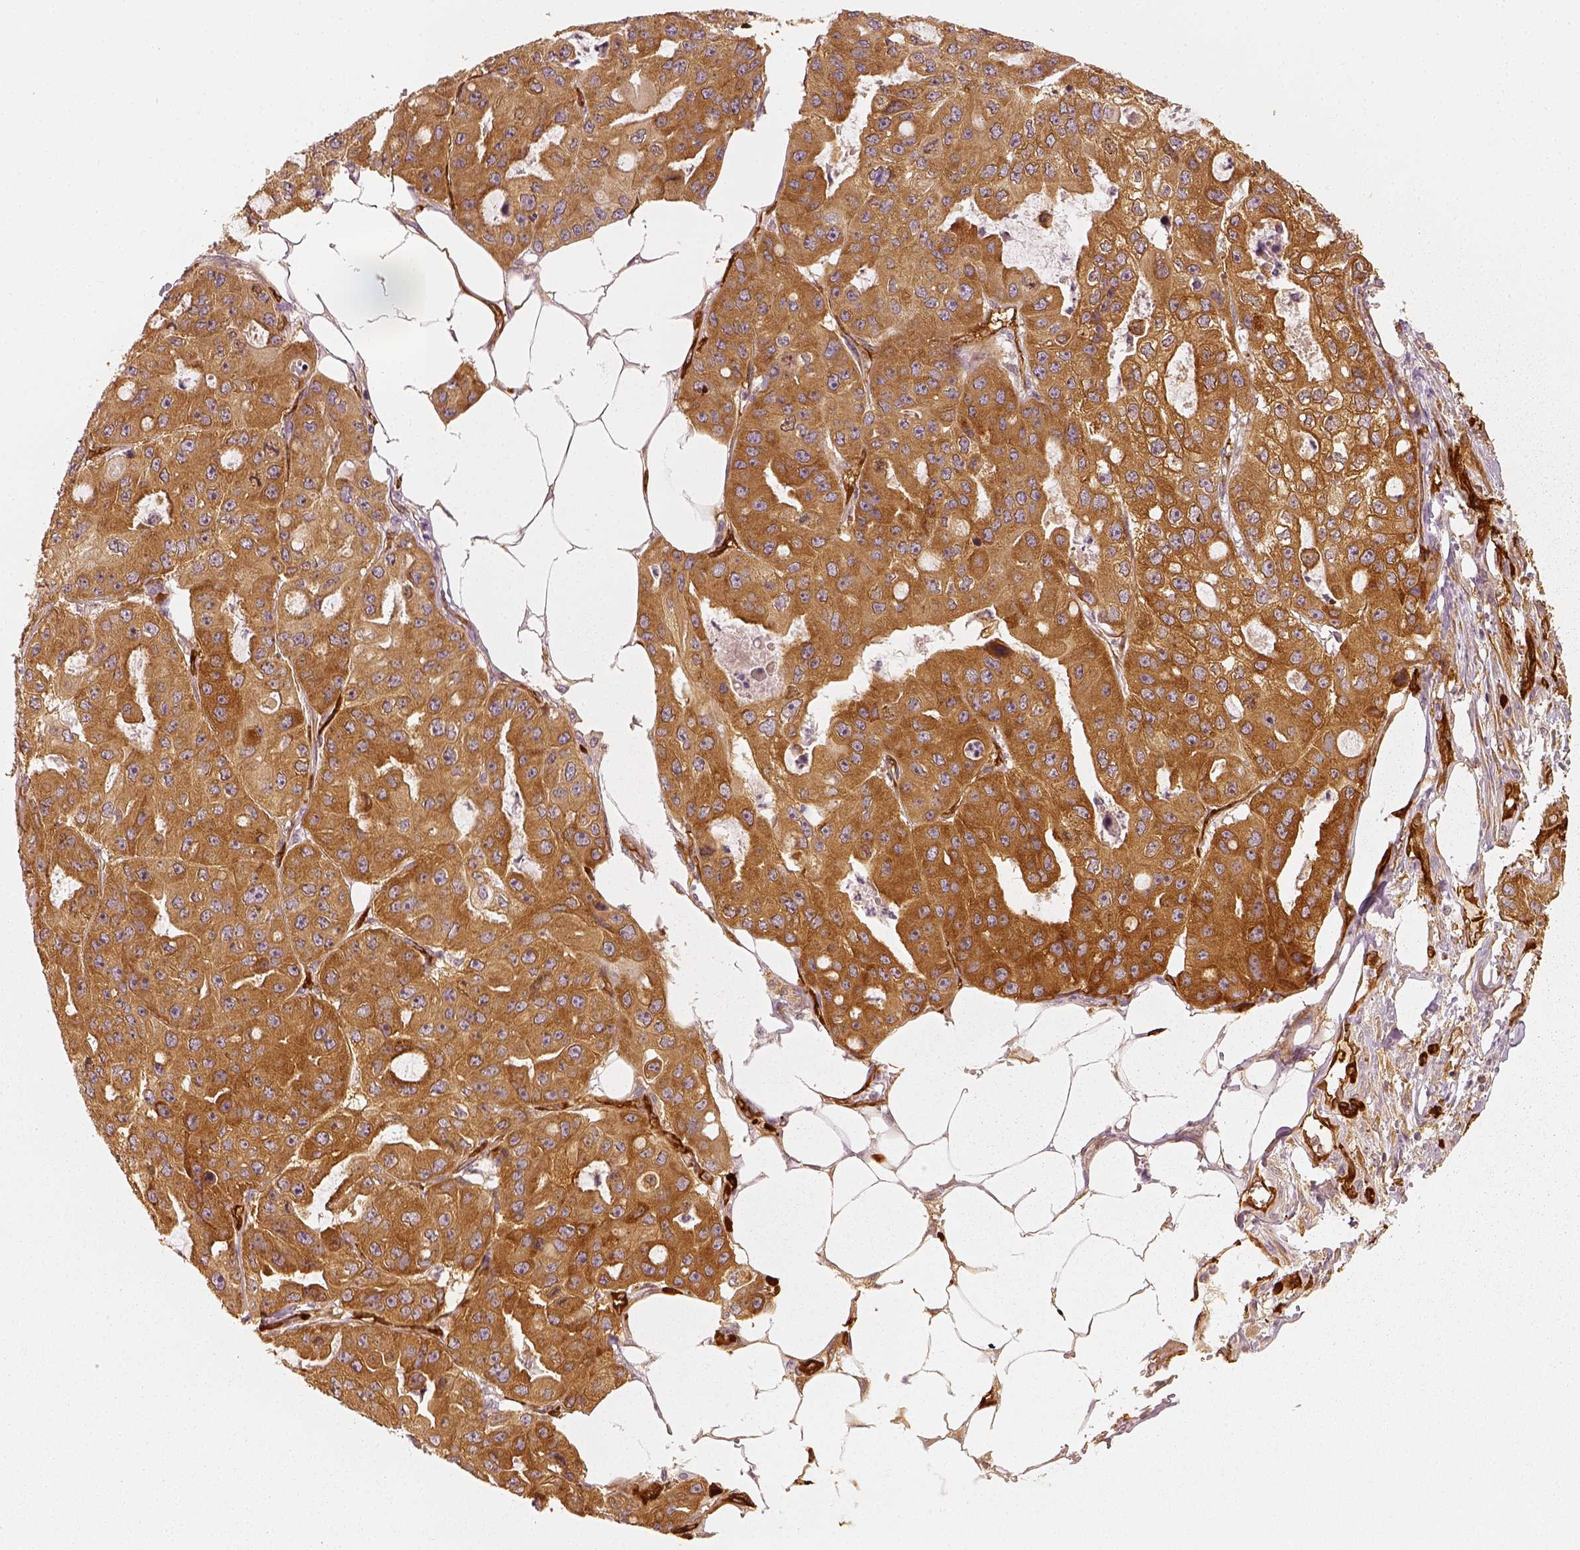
{"staining": {"intensity": "moderate", "quantity": ">75%", "location": "cytoplasmic/membranous"}, "tissue": "ovarian cancer", "cell_type": "Tumor cells", "image_type": "cancer", "snomed": [{"axis": "morphology", "description": "Cystadenocarcinoma, serous, NOS"}, {"axis": "topography", "description": "Ovary"}], "caption": "Human ovarian serous cystadenocarcinoma stained for a protein (brown) reveals moderate cytoplasmic/membranous positive positivity in approximately >75% of tumor cells.", "gene": "FSCN1", "patient": {"sex": "female", "age": 56}}